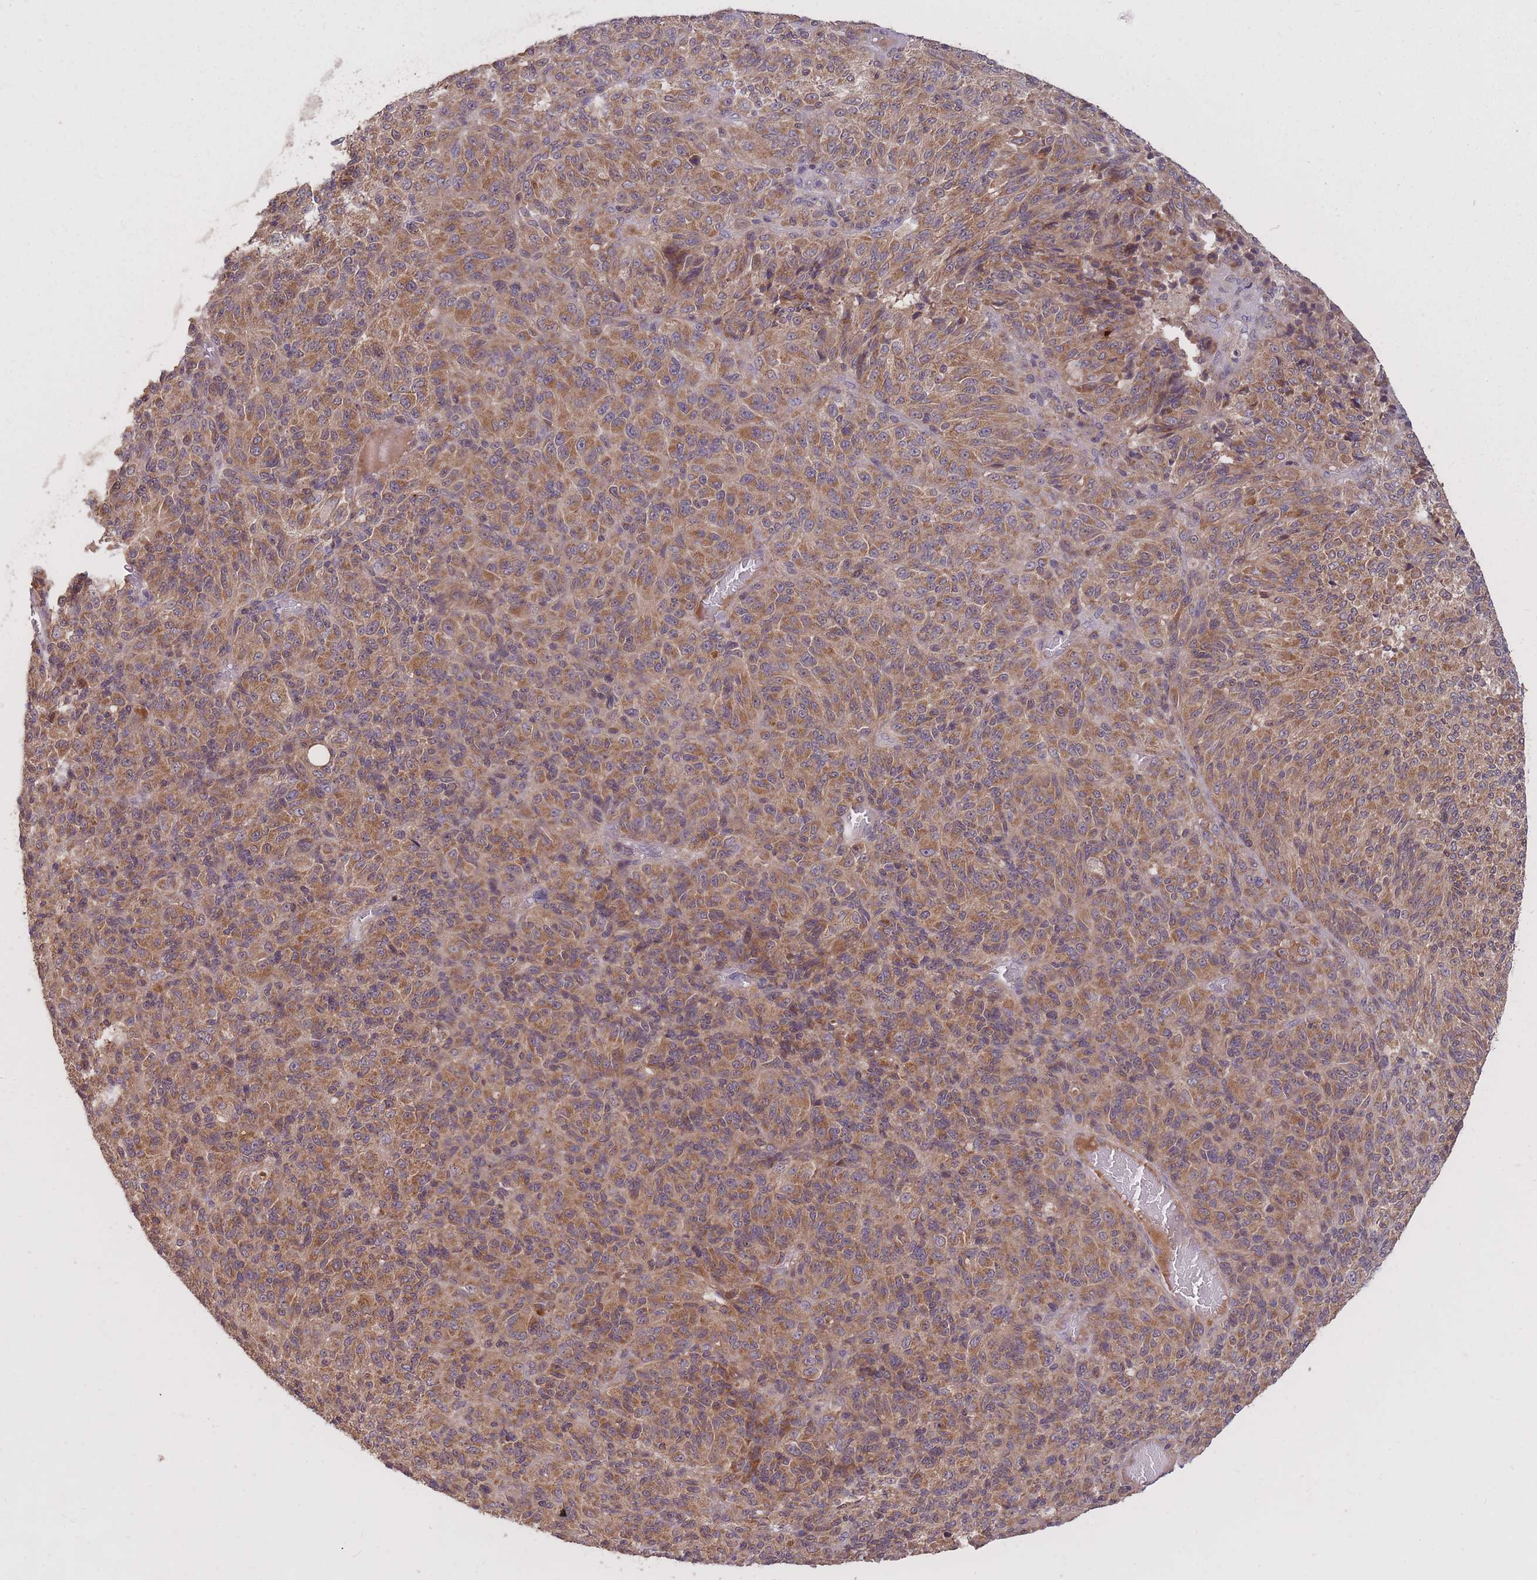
{"staining": {"intensity": "moderate", "quantity": ">75%", "location": "cytoplasmic/membranous"}, "tissue": "melanoma", "cell_type": "Tumor cells", "image_type": "cancer", "snomed": [{"axis": "morphology", "description": "Malignant melanoma, Metastatic site"}, {"axis": "topography", "description": "Brain"}], "caption": "Approximately >75% of tumor cells in human malignant melanoma (metastatic site) exhibit moderate cytoplasmic/membranous protein positivity as visualized by brown immunohistochemical staining.", "gene": "IGF2BP2", "patient": {"sex": "female", "age": 56}}